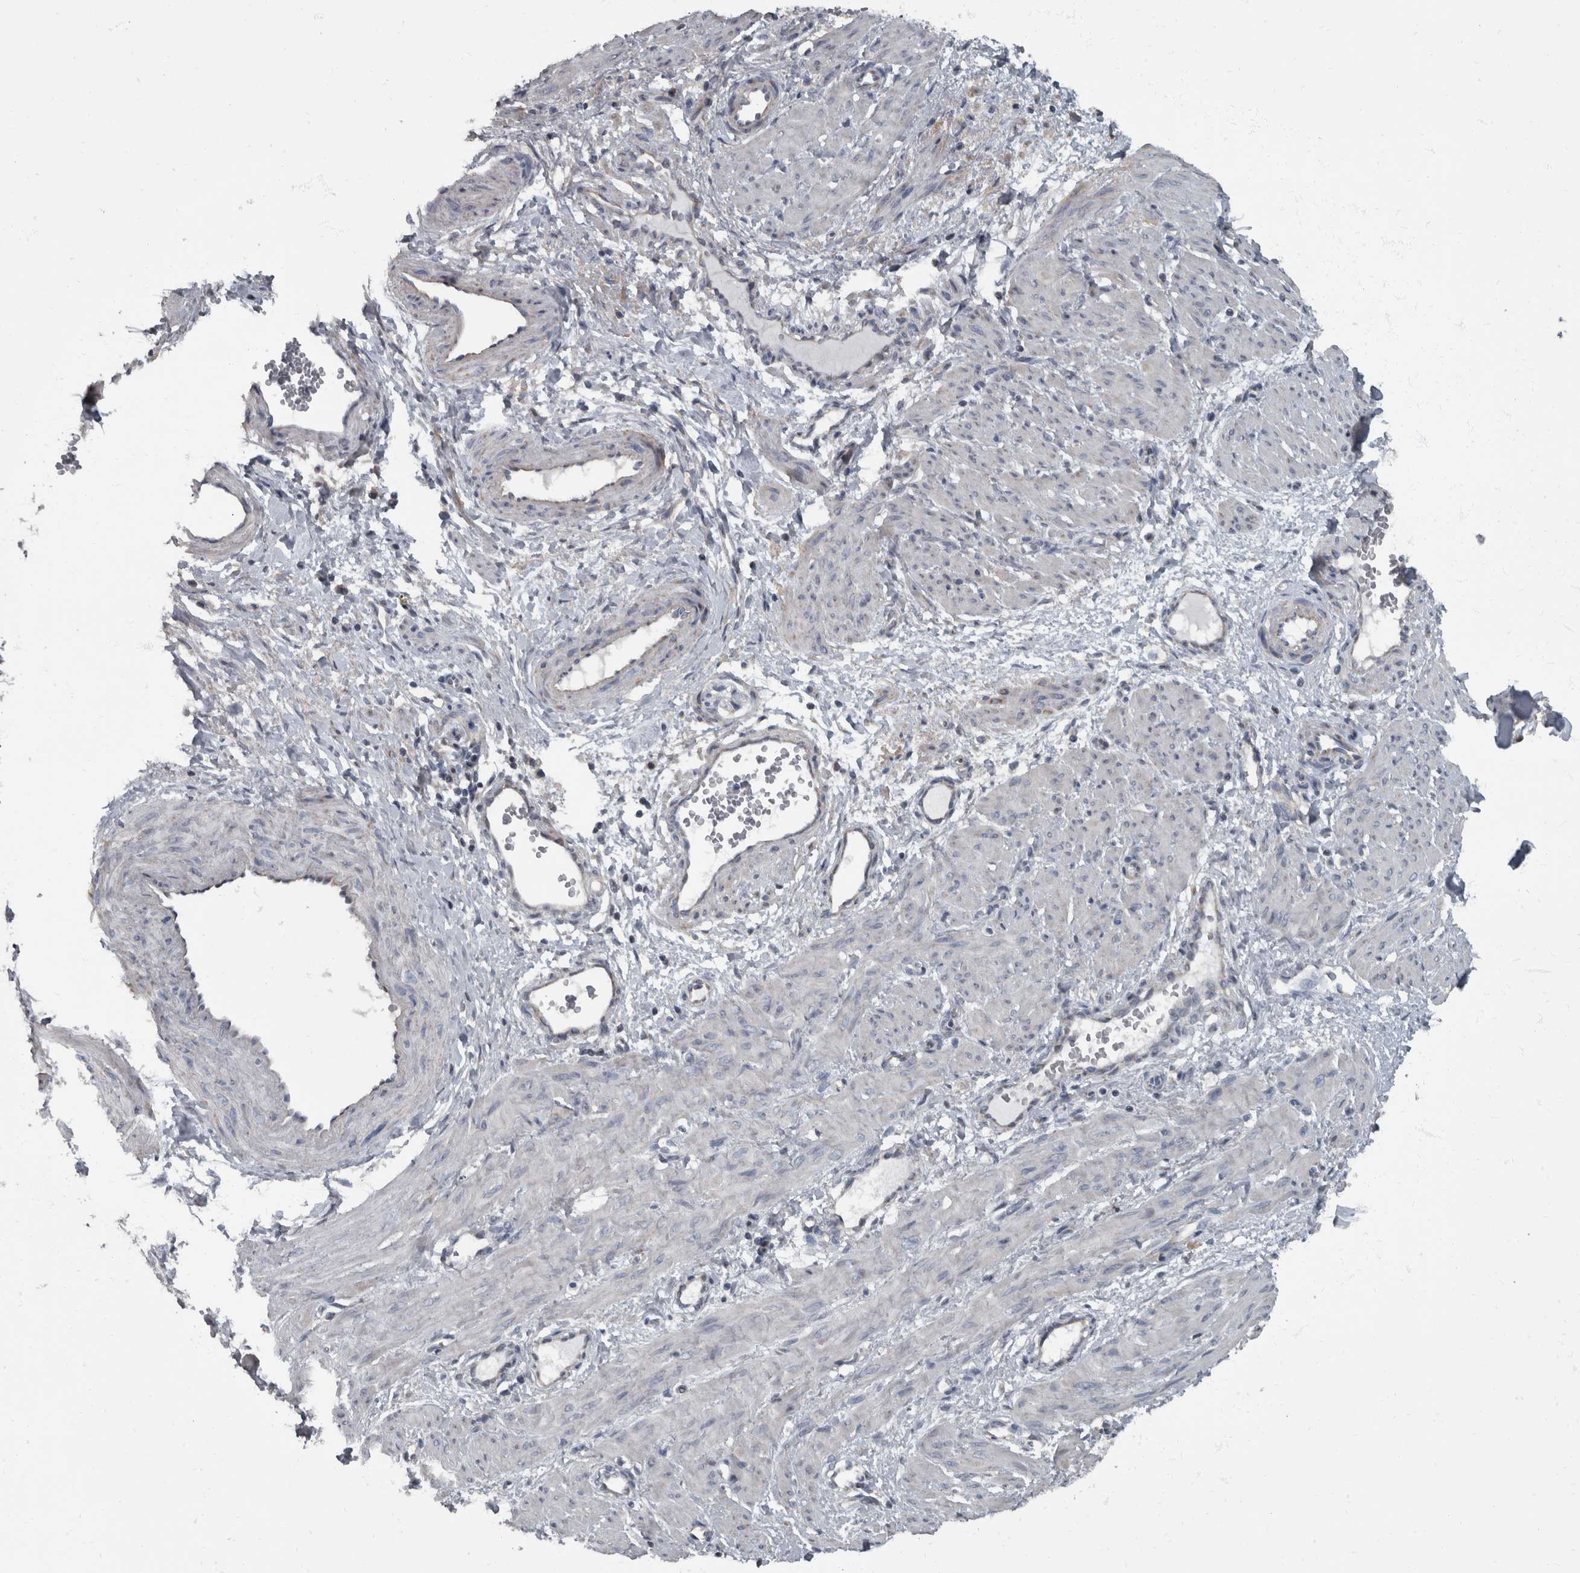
{"staining": {"intensity": "negative", "quantity": "none", "location": "none"}, "tissue": "smooth muscle", "cell_type": "Smooth muscle cells", "image_type": "normal", "snomed": [{"axis": "morphology", "description": "Normal tissue, NOS"}, {"axis": "topography", "description": "Endometrium"}], "caption": "DAB immunohistochemical staining of benign smooth muscle displays no significant positivity in smooth muscle cells.", "gene": "RABGGTB", "patient": {"sex": "female", "age": 33}}